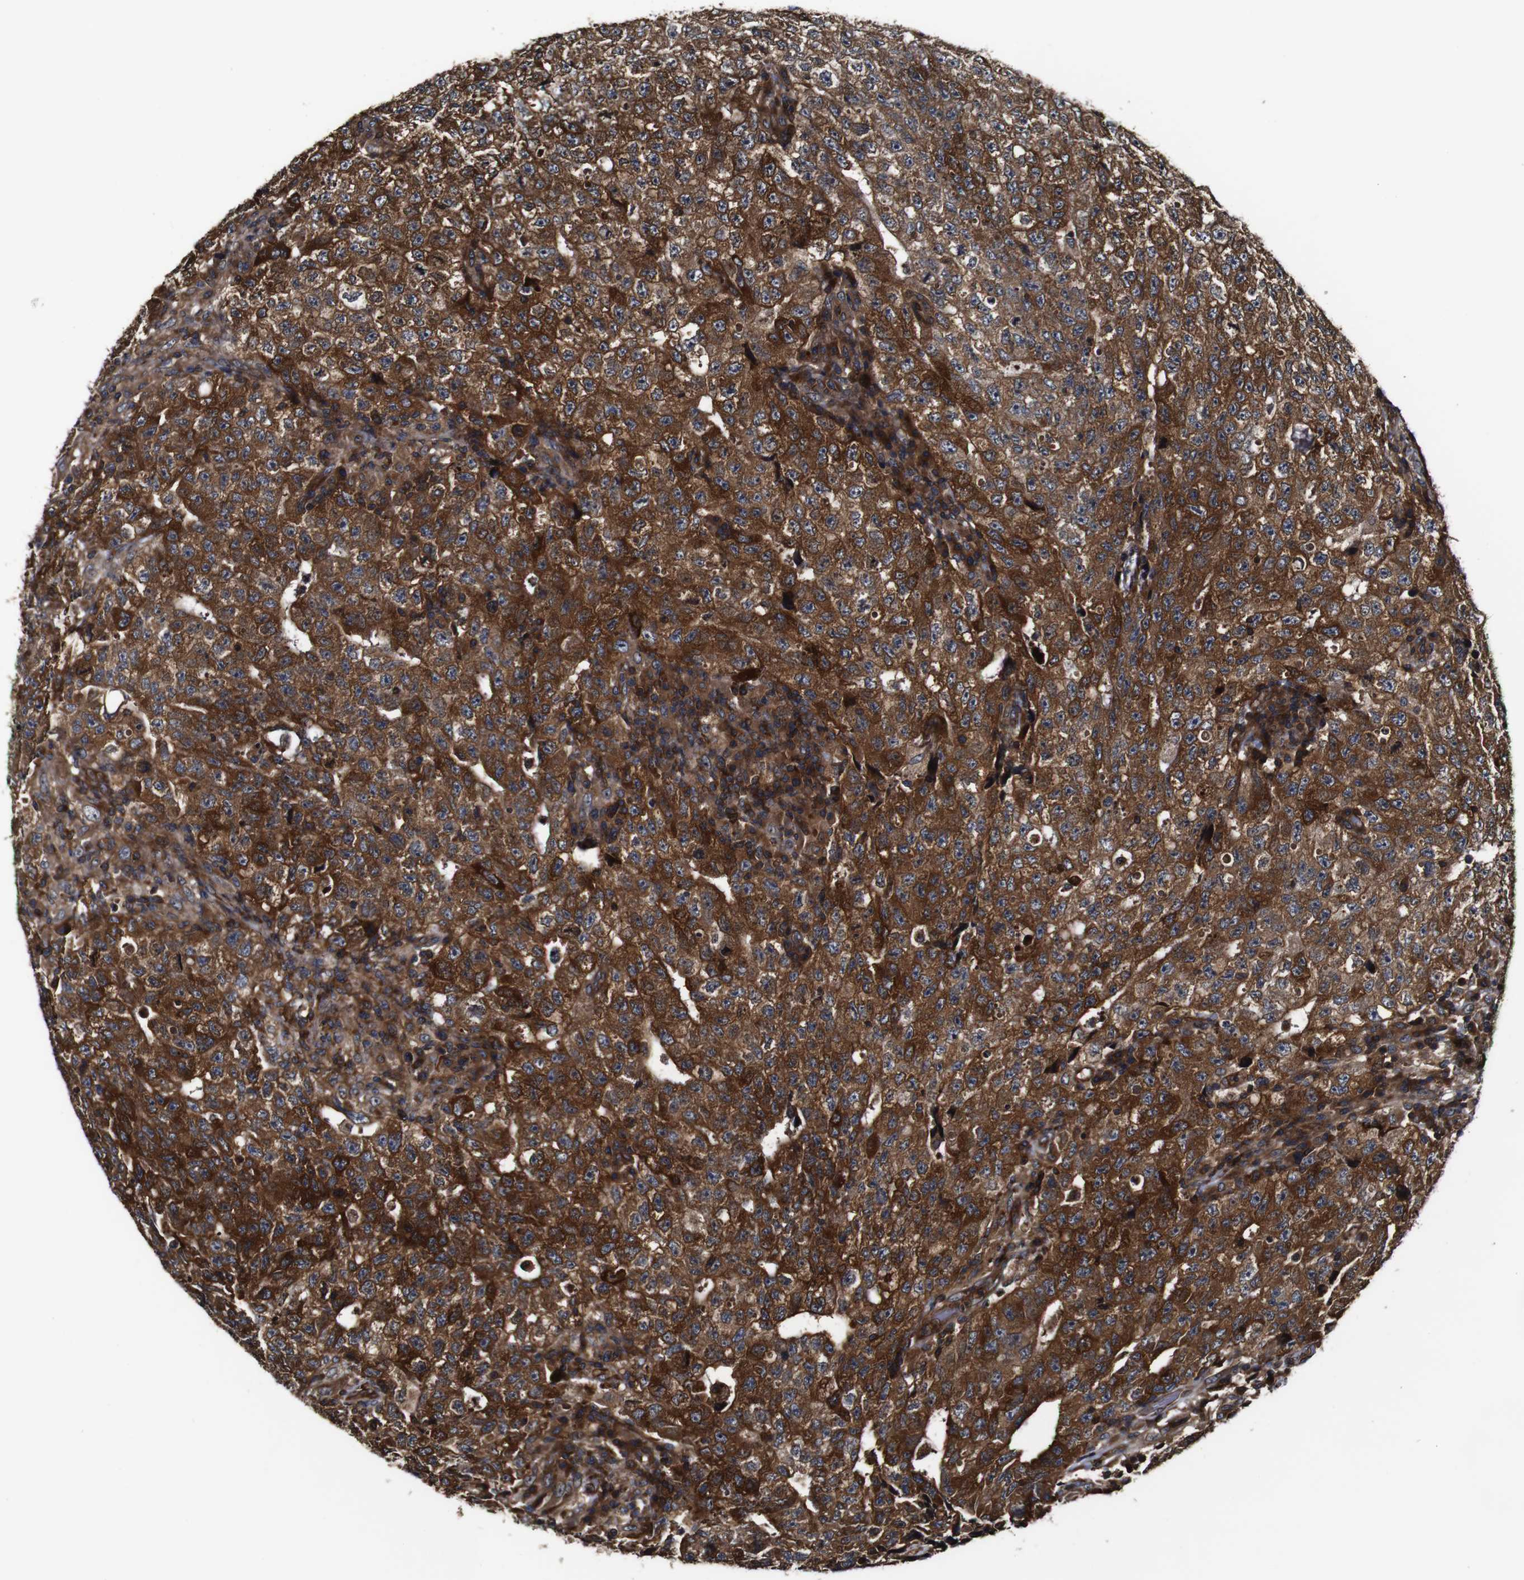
{"staining": {"intensity": "strong", "quantity": ">75%", "location": "cytoplasmic/membranous"}, "tissue": "testis cancer", "cell_type": "Tumor cells", "image_type": "cancer", "snomed": [{"axis": "morphology", "description": "Necrosis, NOS"}, {"axis": "morphology", "description": "Carcinoma, Embryonal, NOS"}, {"axis": "topography", "description": "Testis"}], "caption": "This is a photomicrograph of IHC staining of testis embryonal carcinoma, which shows strong positivity in the cytoplasmic/membranous of tumor cells.", "gene": "TNIK", "patient": {"sex": "male", "age": 19}}